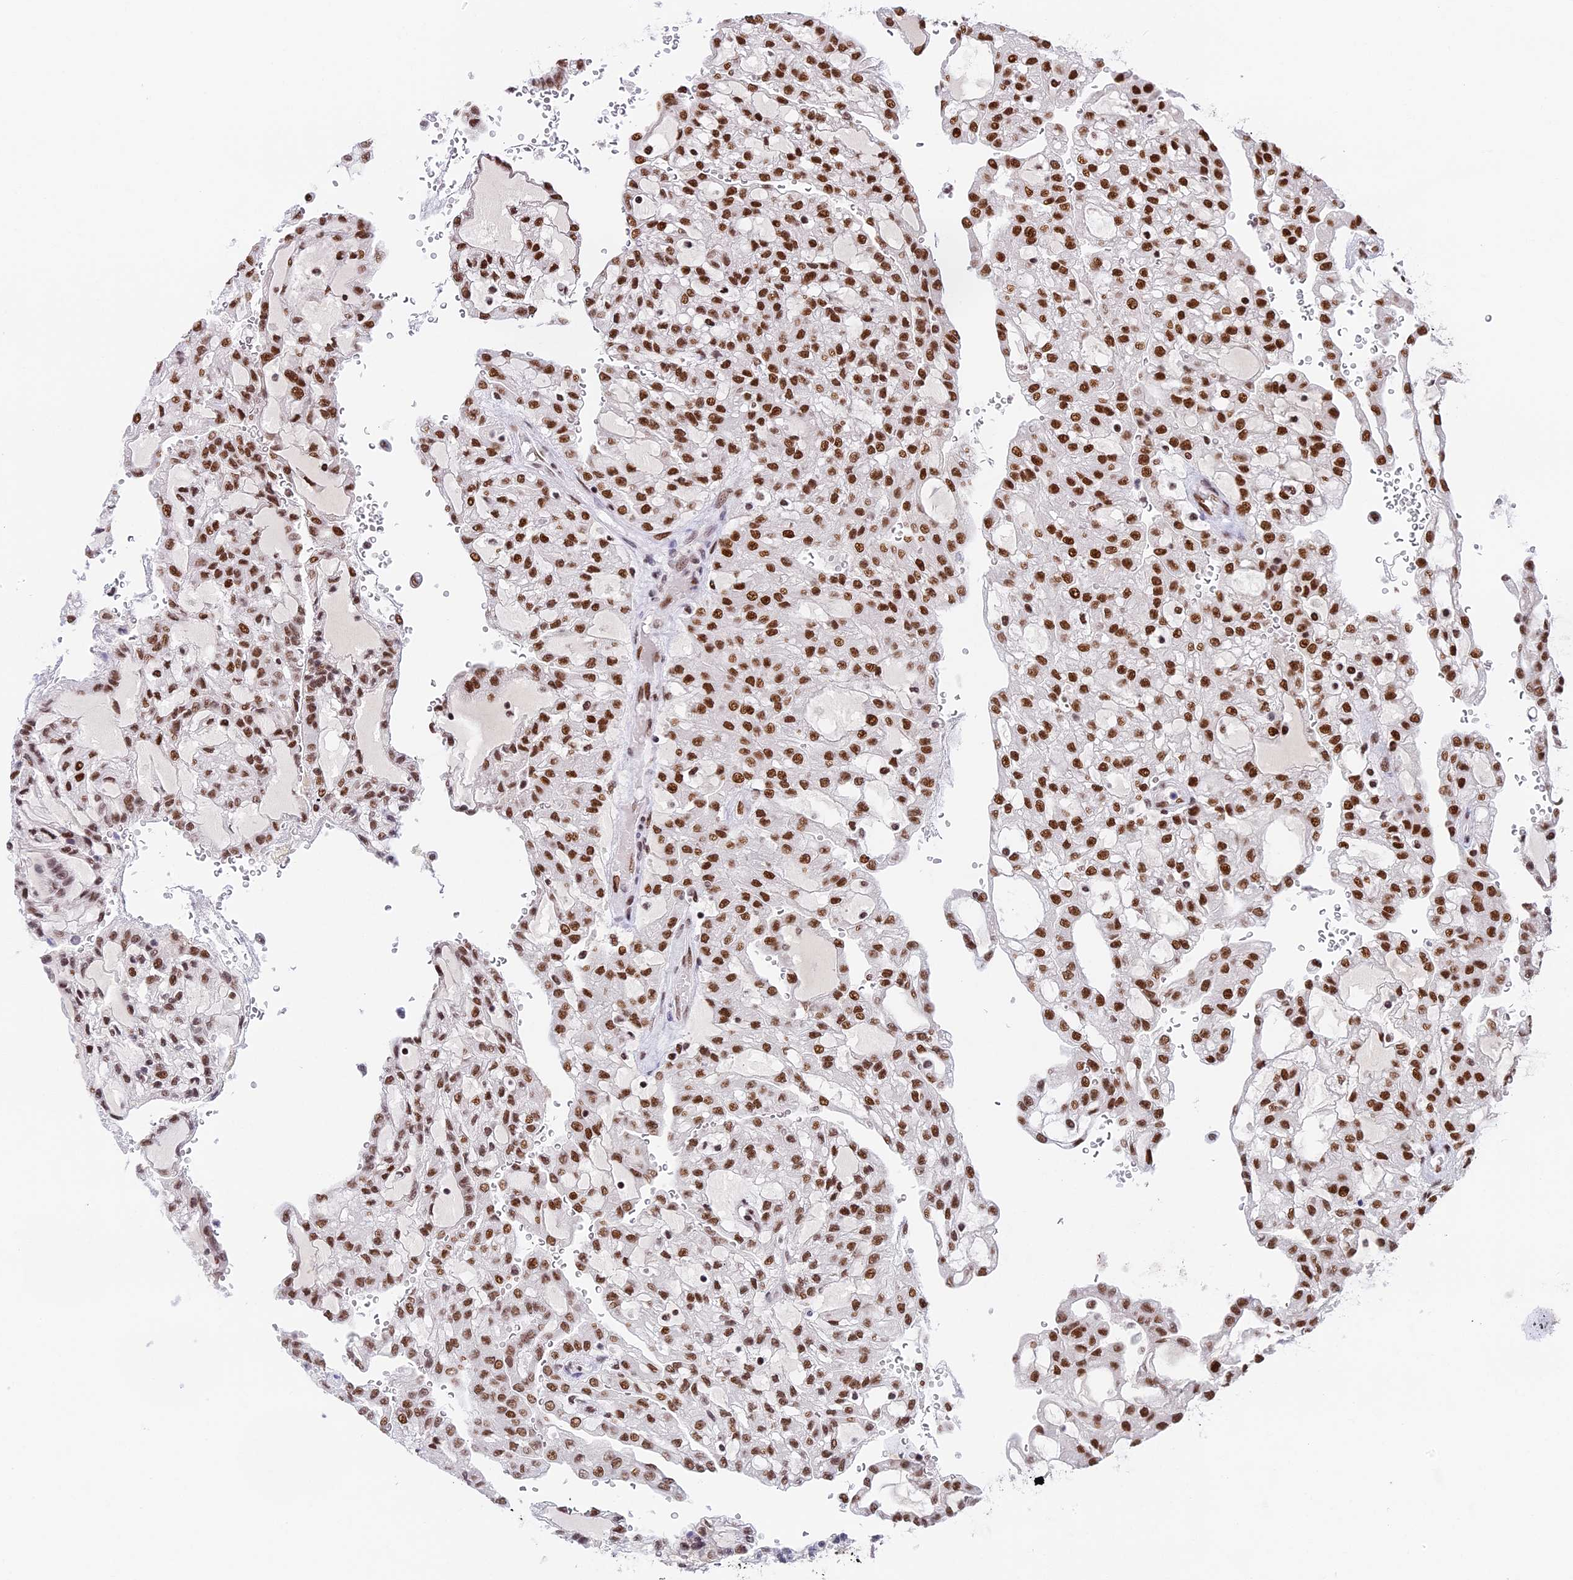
{"staining": {"intensity": "strong", "quantity": ">75%", "location": "nuclear"}, "tissue": "renal cancer", "cell_type": "Tumor cells", "image_type": "cancer", "snomed": [{"axis": "morphology", "description": "Adenocarcinoma, NOS"}, {"axis": "topography", "description": "Kidney"}], "caption": "Protein staining of adenocarcinoma (renal) tissue exhibits strong nuclear positivity in approximately >75% of tumor cells.", "gene": "SBNO1", "patient": {"sex": "male", "age": 63}}